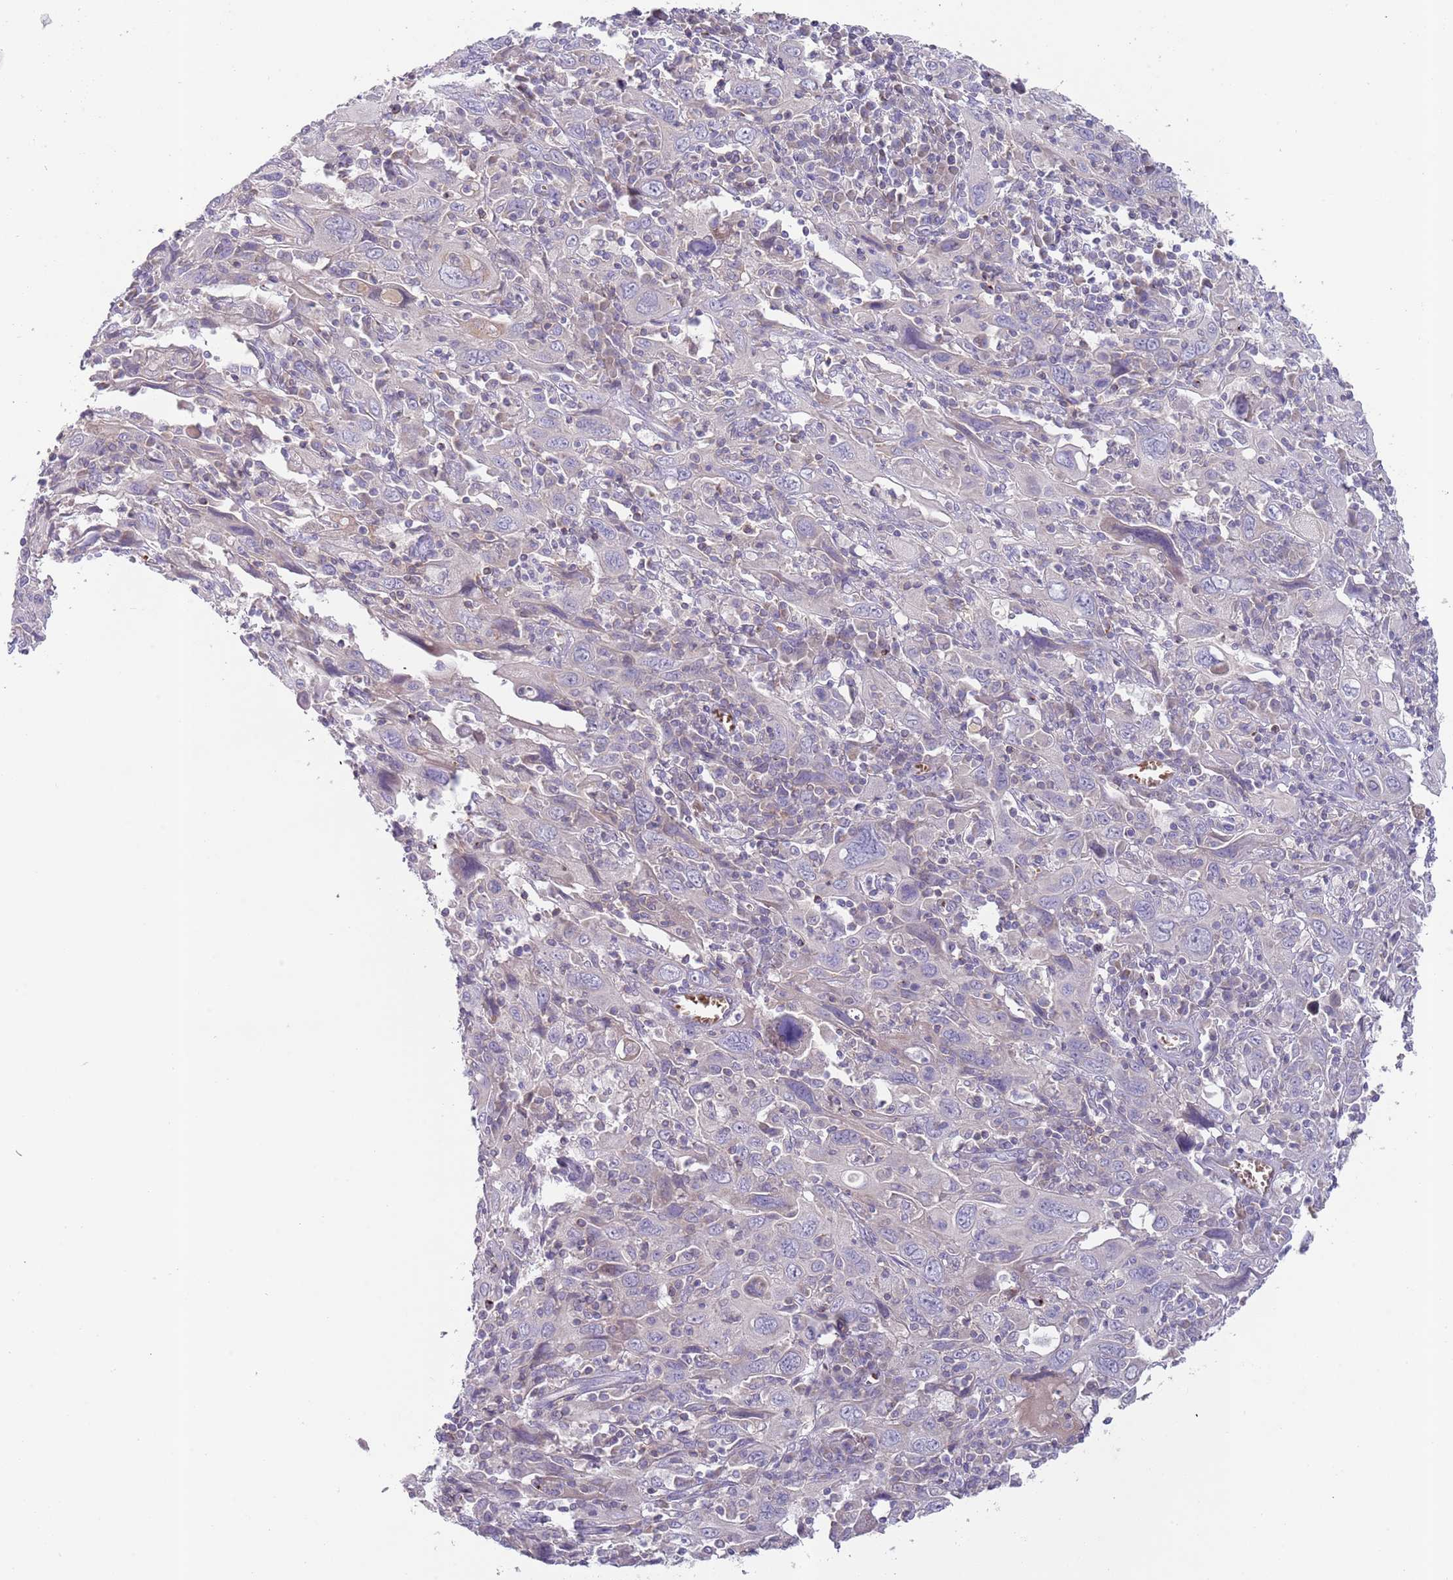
{"staining": {"intensity": "negative", "quantity": "none", "location": "none"}, "tissue": "cervical cancer", "cell_type": "Tumor cells", "image_type": "cancer", "snomed": [{"axis": "morphology", "description": "Squamous cell carcinoma, NOS"}, {"axis": "topography", "description": "Cervix"}], "caption": "DAB immunohistochemical staining of cervical cancer (squamous cell carcinoma) reveals no significant positivity in tumor cells. (Immunohistochemistry (ihc), brightfield microscopy, high magnification).", "gene": "PRAC1", "patient": {"sex": "female", "age": 46}}